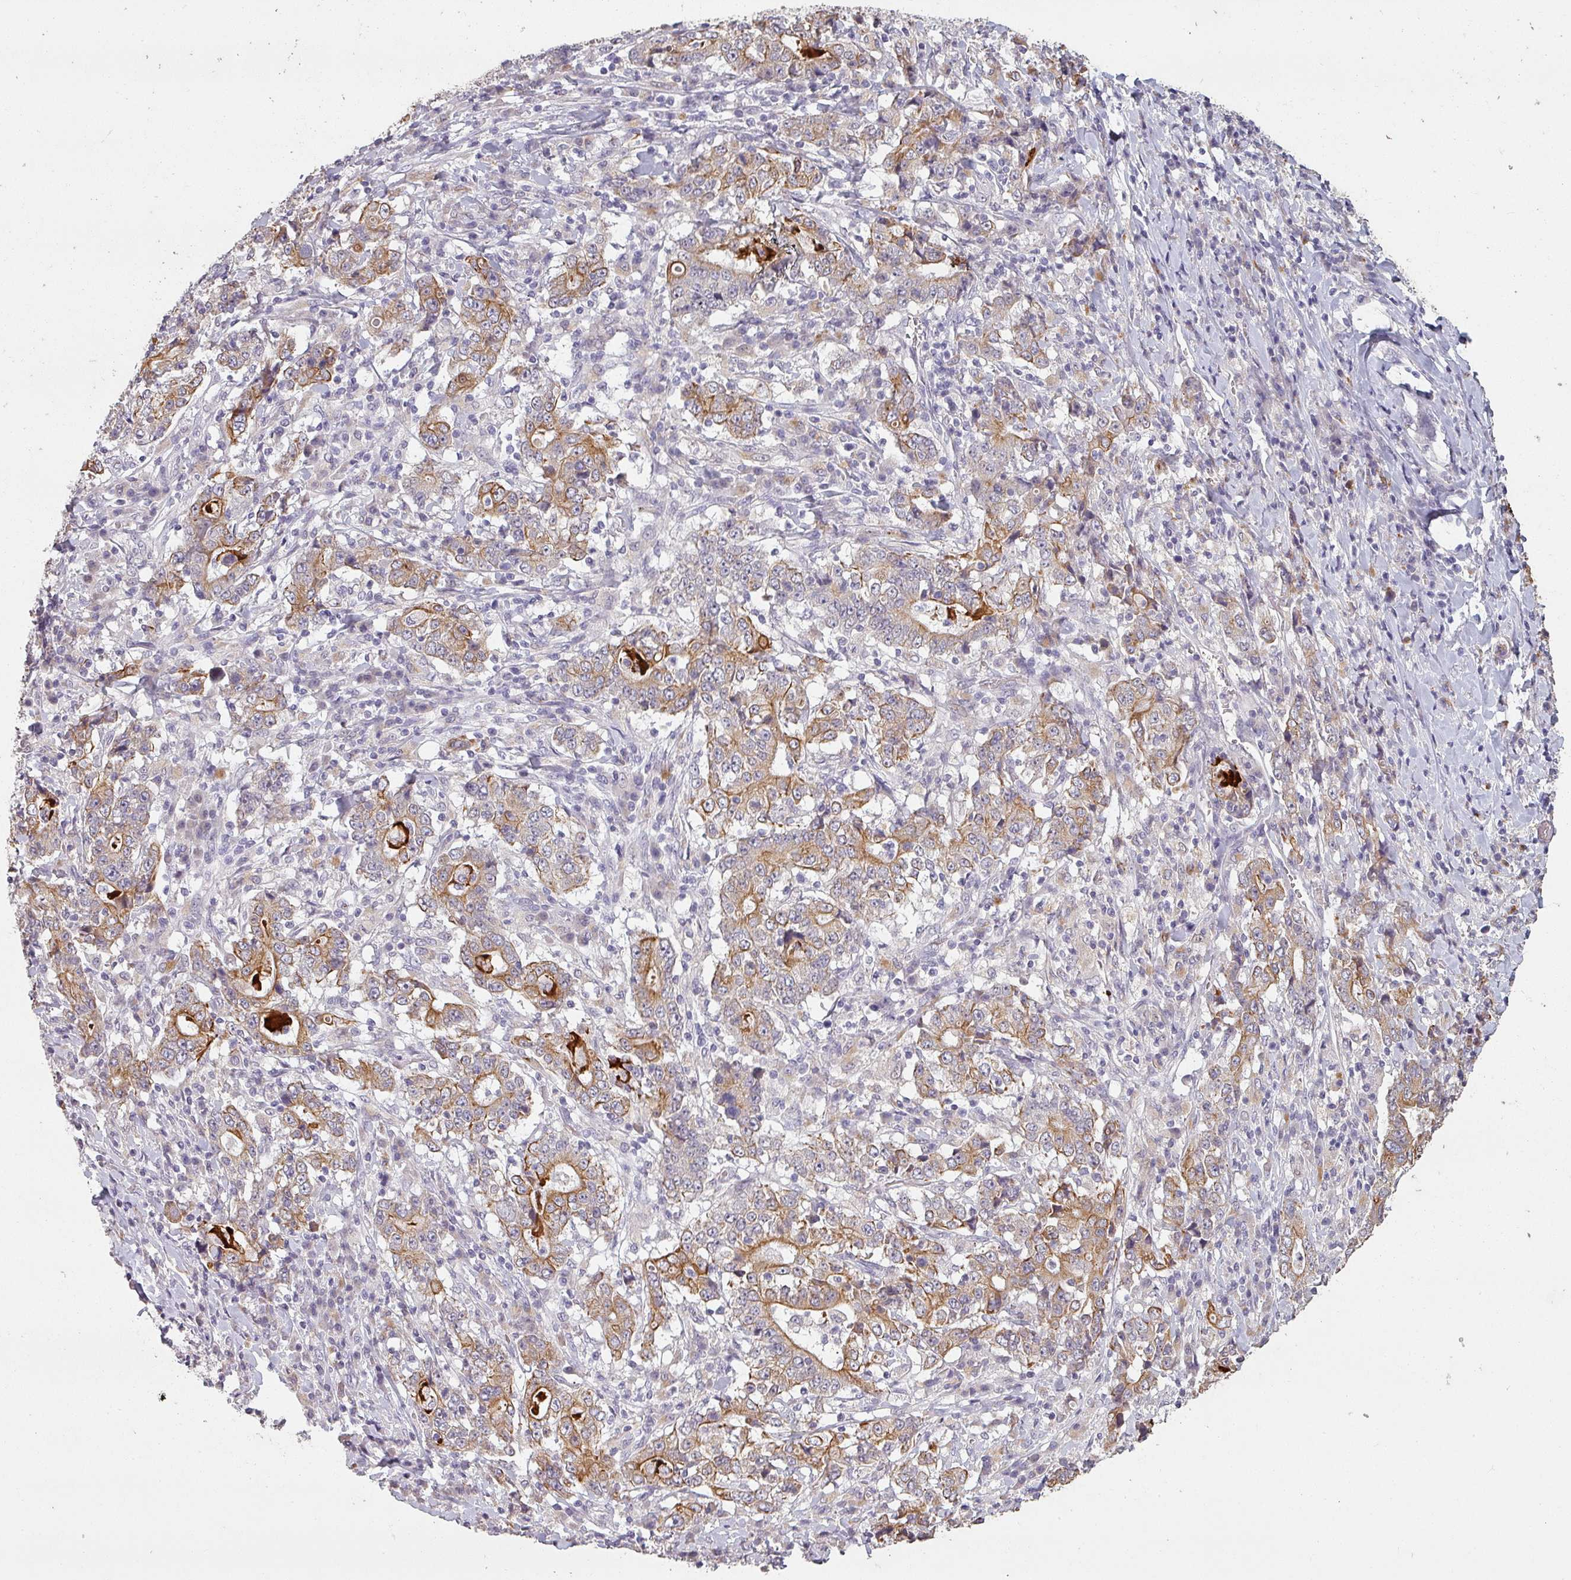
{"staining": {"intensity": "moderate", "quantity": "25%-75%", "location": "cytoplasmic/membranous"}, "tissue": "stomach cancer", "cell_type": "Tumor cells", "image_type": "cancer", "snomed": [{"axis": "morphology", "description": "Normal tissue, NOS"}, {"axis": "morphology", "description": "Adenocarcinoma, NOS"}, {"axis": "topography", "description": "Stomach, upper"}, {"axis": "topography", "description": "Stomach"}], "caption": "High-magnification brightfield microscopy of stomach cancer (adenocarcinoma) stained with DAB (brown) and counterstained with hematoxylin (blue). tumor cells exhibit moderate cytoplasmic/membranous positivity is seen in about25%-75% of cells.", "gene": "LYPLA1", "patient": {"sex": "male", "age": 59}}